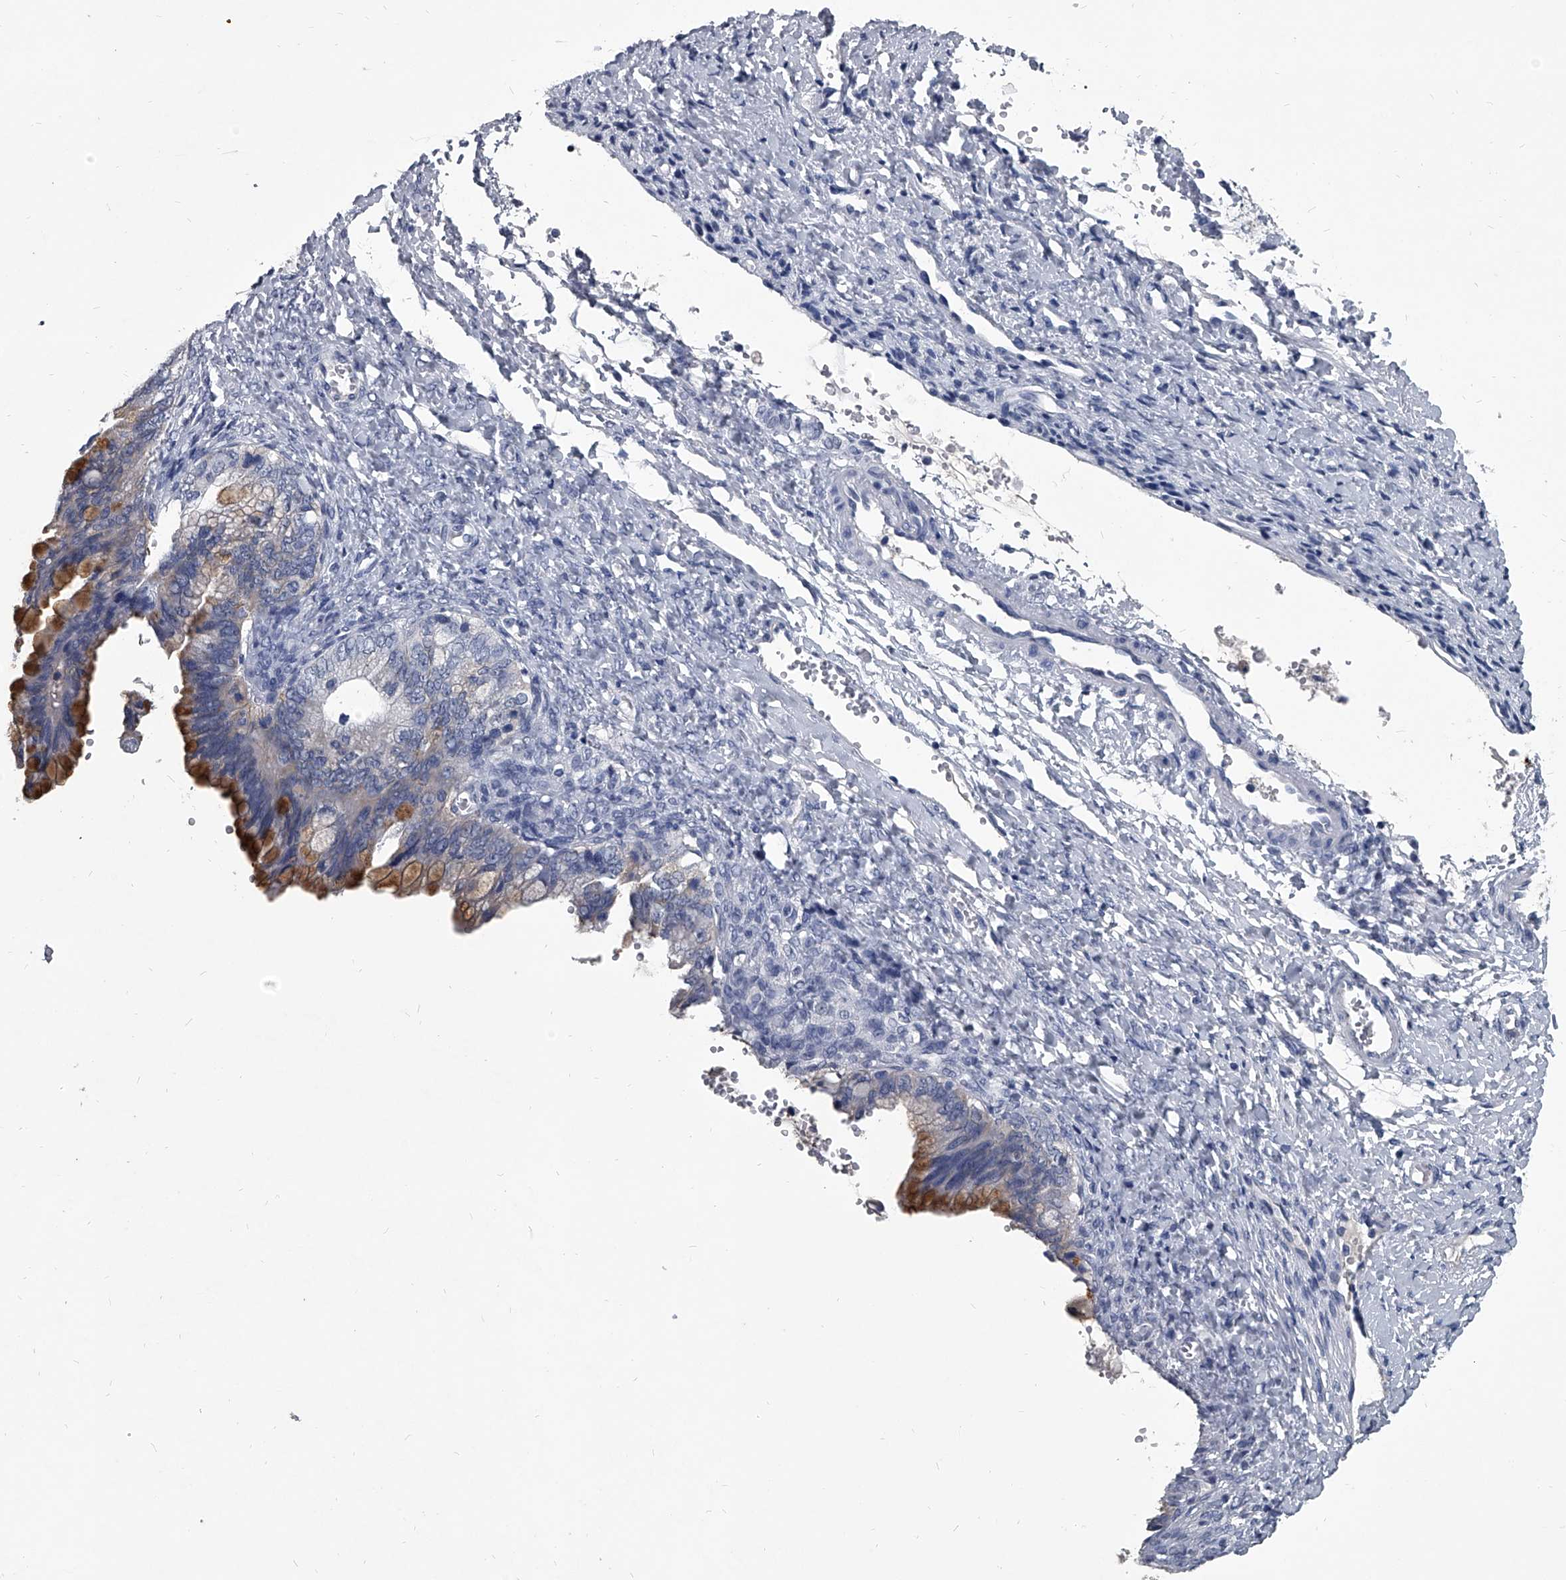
{"staining": {"intensity": "strong", "quantity": "<25%", "location": "cytoplasmic/membranous"}, "tissue": "ovarian cancer", "cell_type": "Tumor cells", "image_type": "cancer", "snomed": [{"axis": "morphology", "description": "Cystadenocarcinoma, mucinous, NOS"}, {"axis": "topography", "description": "Ovary"}], "caption": "There is medium levels of strong cytoplasmic/membranous expression in tumor cells of ovarian cancer (mucinous cystadenocarcinoma), as demonstrated by immunohistochemical staining (brown color).", "gene": "BCAS1", "patient": {"sex": "female", "age": 36}}